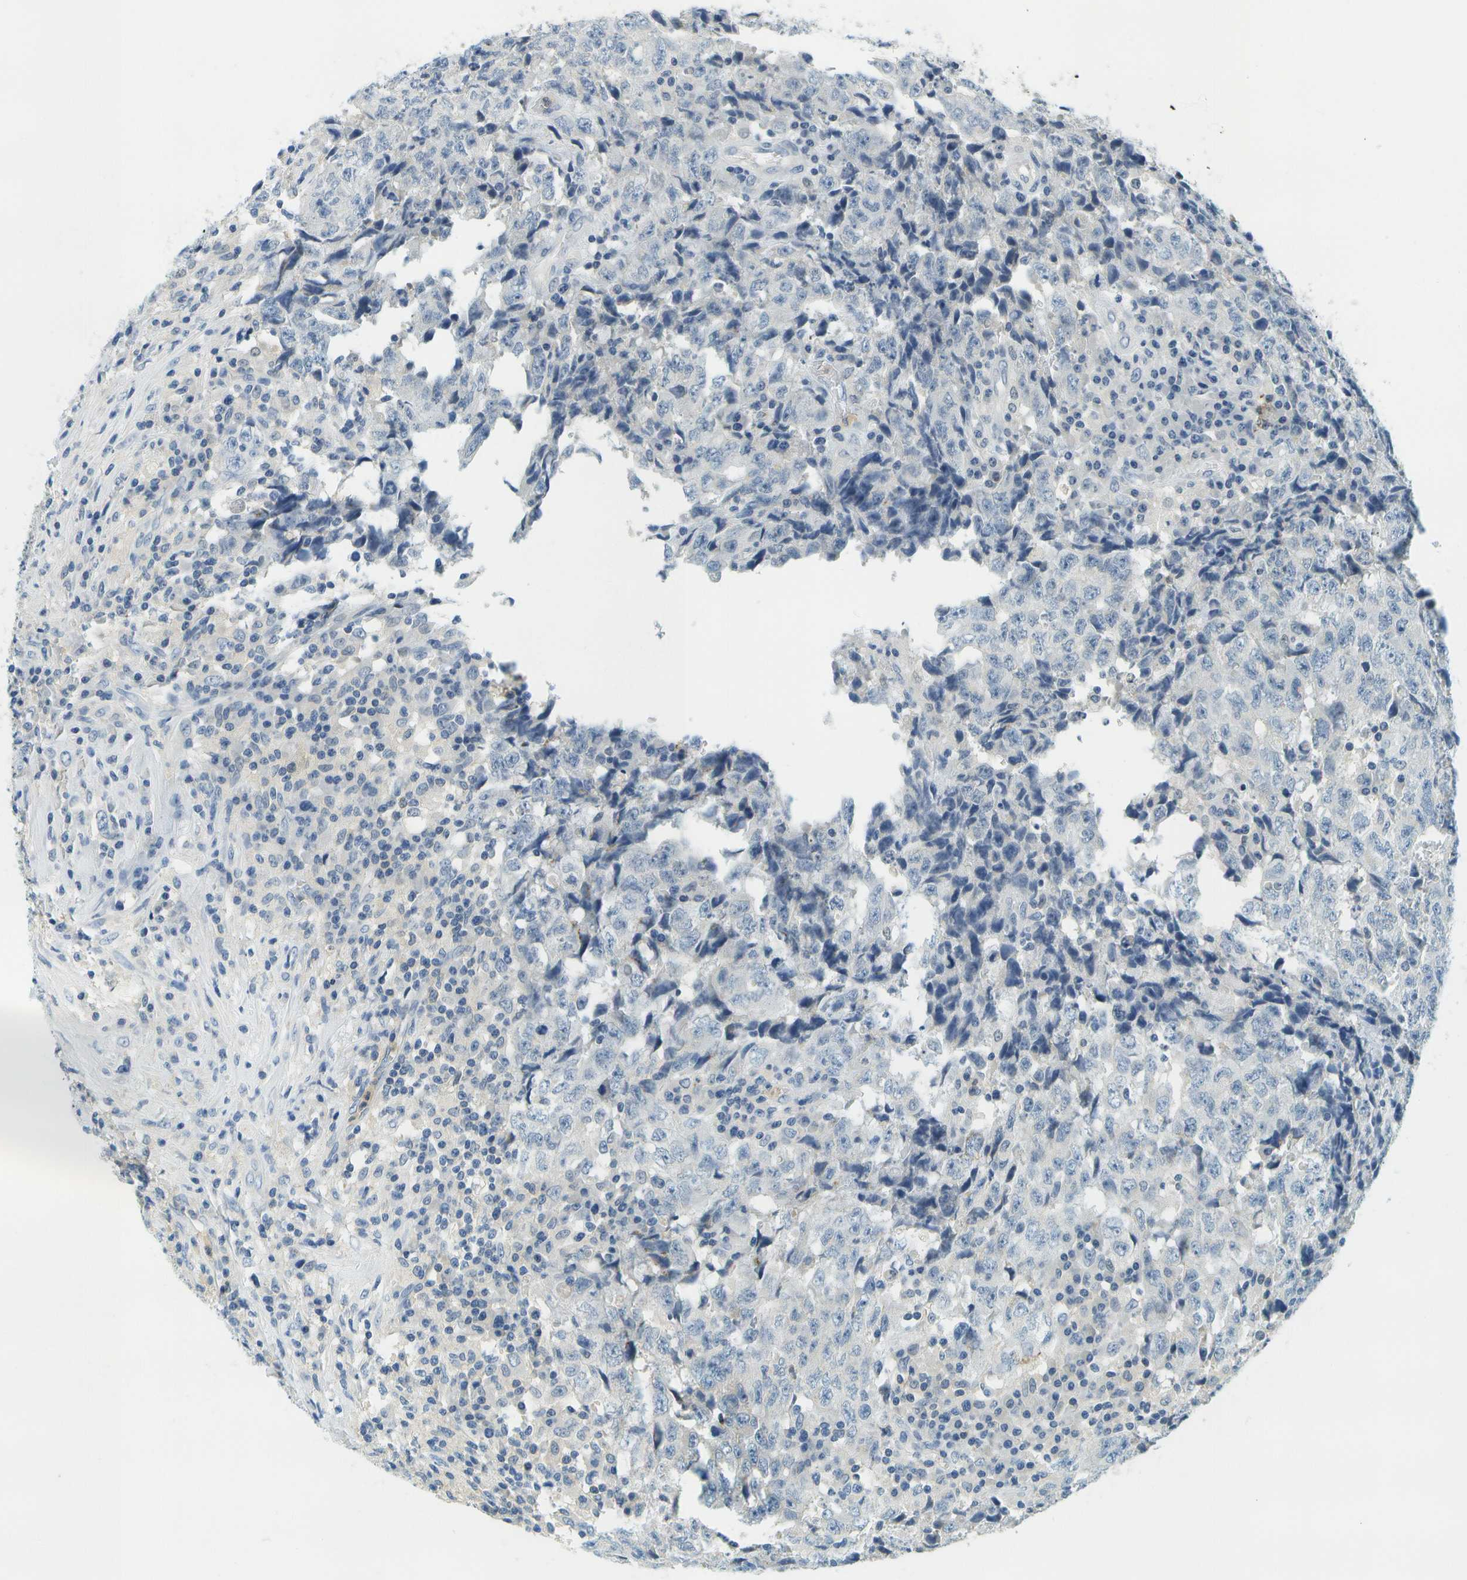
{"staining": {"intensity": "negative", "quantity": "none", "location": "none"}, "tissue": "testis cancer", "cell_type": "Tumor cells", "image_type": "cancer", "snomed": [{"axis": "morphology", "description": "Necrosis, NOS"}, {"axis": "morphology", "description": "Carcinoma, Embryonal, NOS"}, {"axis": "topography", "description": "Testis"}], "caption": "The histopathology image demonstrates no staining of tumor cells in testis cancer. (Immunohistochemistry, brightfield microscopy, high magnification).", "gene": "RASGRP2", "patient": {"sex": "male", "age": 19}}